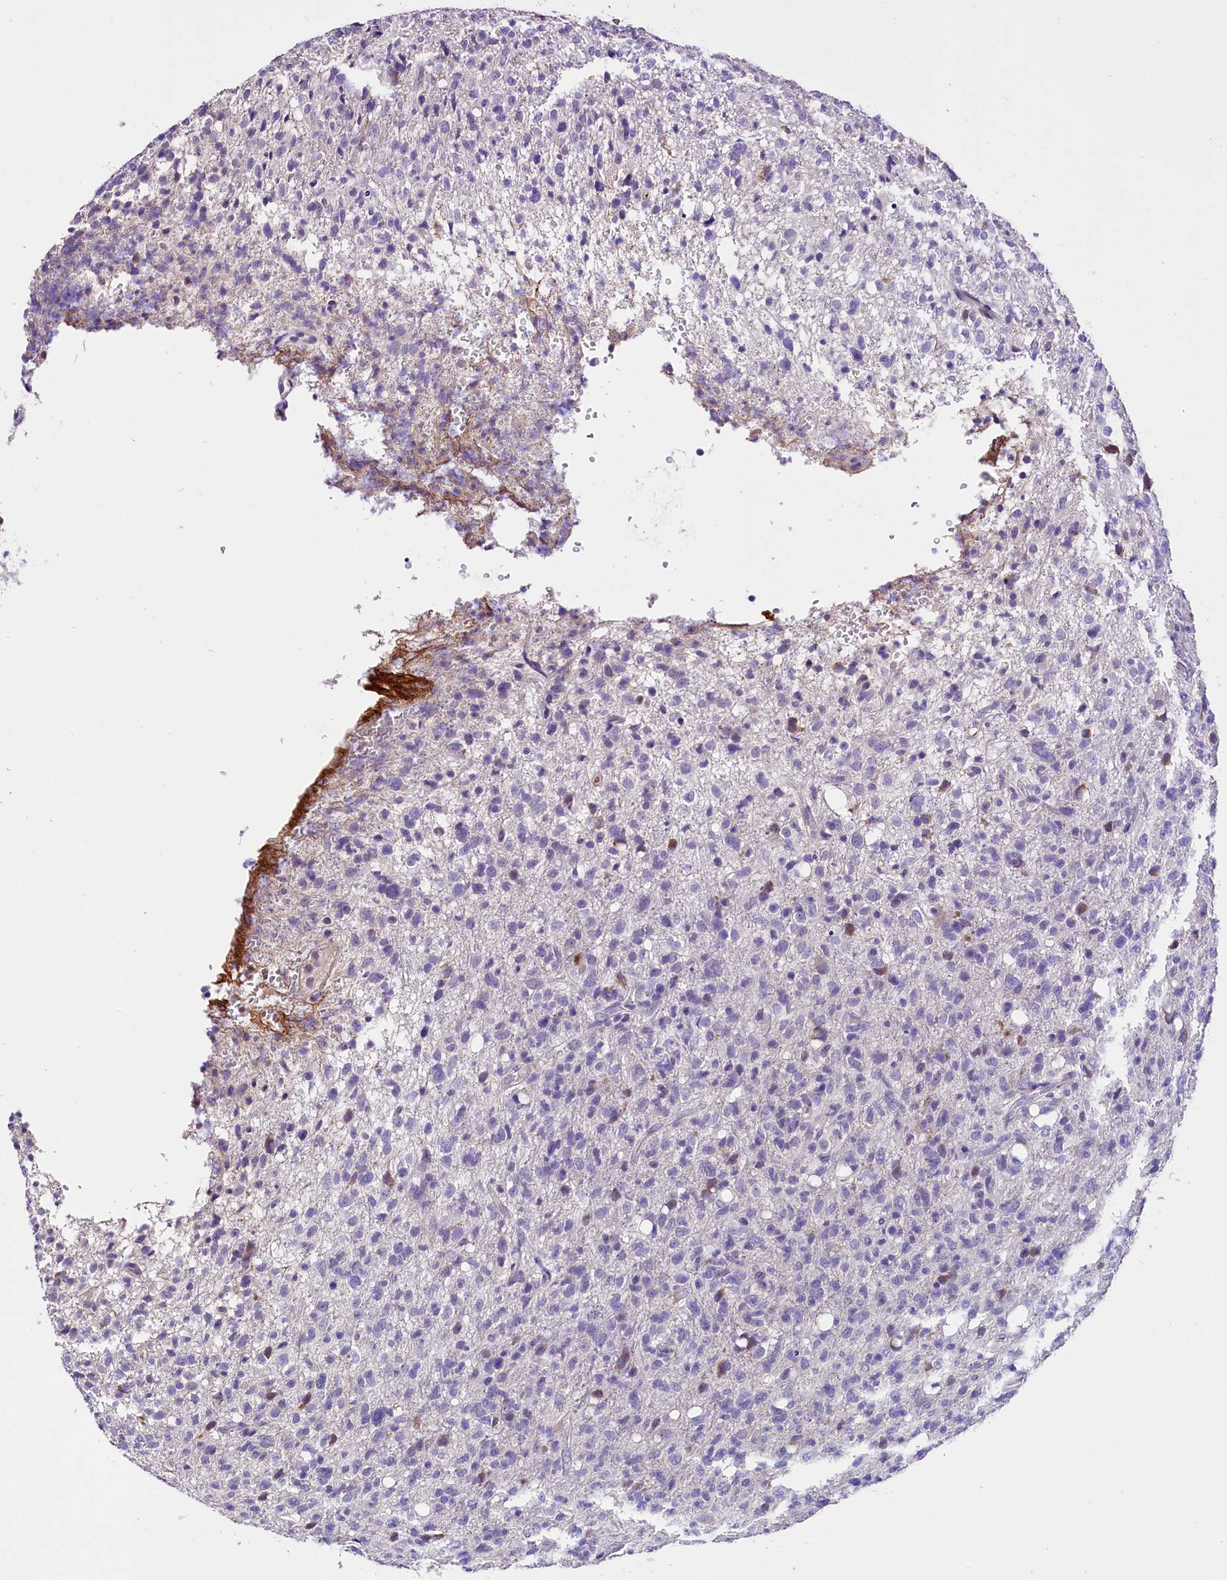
{"staining": {"intensity": "negative", "quantity": "none", "location": "none"}, "tissue": "glioma", "cell_type": "Tumor cells", "image_type": "cancer", "snomed": [{"axis": "morphology", "description": "Glioma, malignant, High grade"}, {"axis": "topography", "description": "Brain"}], "caption": "Human glioma stained for a protein using immunohistochemistry (IHC) shows no positivity in tumor cells.", "gene": "MEX3B", "patient": {"sex": "female", "age": 57}}